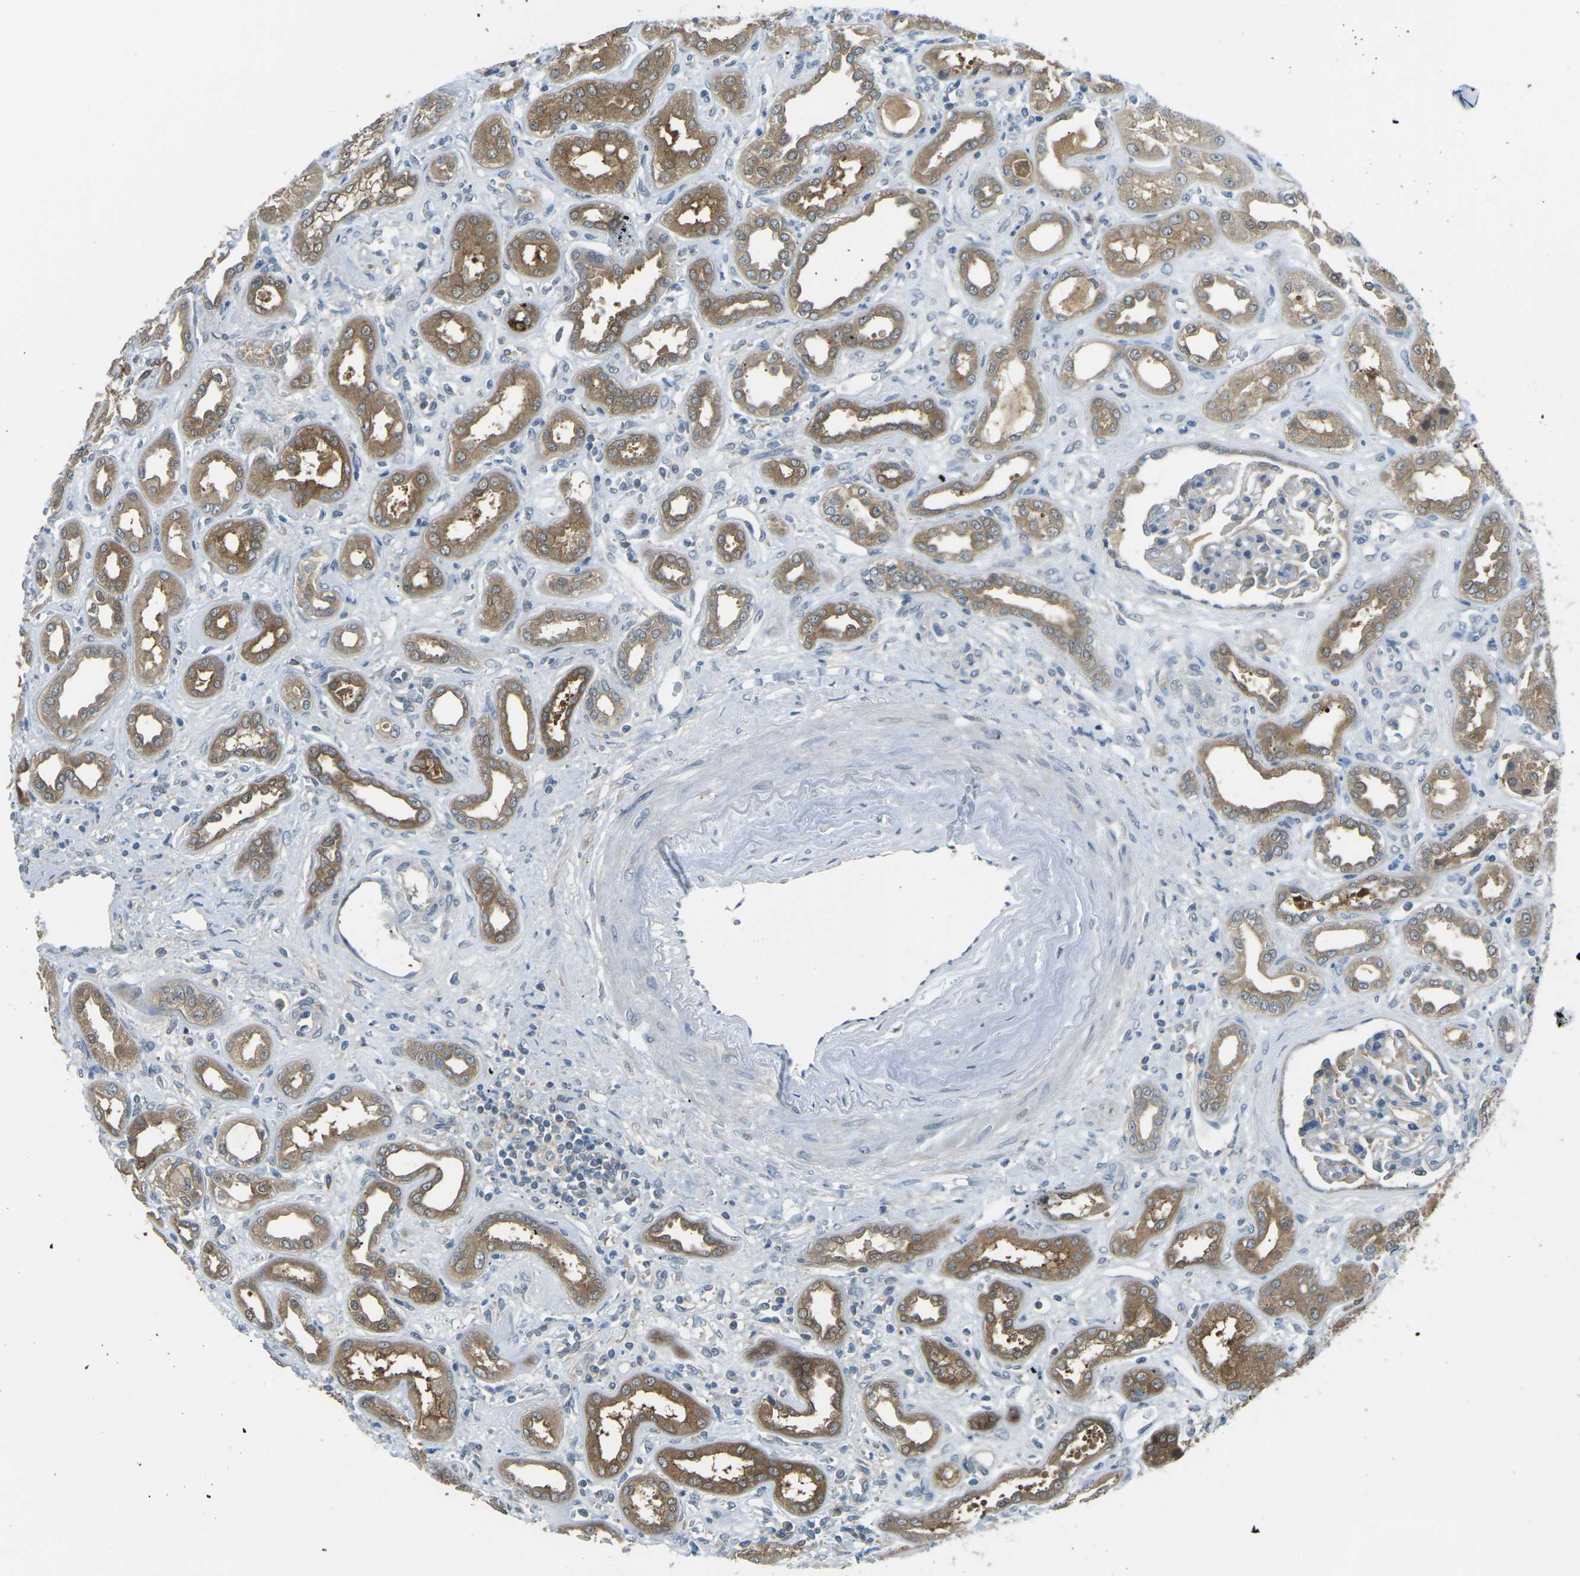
{"staining": {"intensity": "moderate", "quantity": "<25%", "location": "cytoplasmic/membranous"}, "tissue": "kidney", "cell_type": "Cells in glomeruli", "image_type": "normal", "snomed": [{"axis": "morphology", "description": "Normal tissue, NOS"}, {"axis": "topography", "description": "Kidney"}], "caption": "Moderate cytoplasmic/membranous protein staining is seen in about <25% of cells in glomeruli in kidney. The protein is shown in brown color, while the nuclei are stained blue.", "gene": "PIEZO2", "patient": {"sex": "male", "age": 59}}